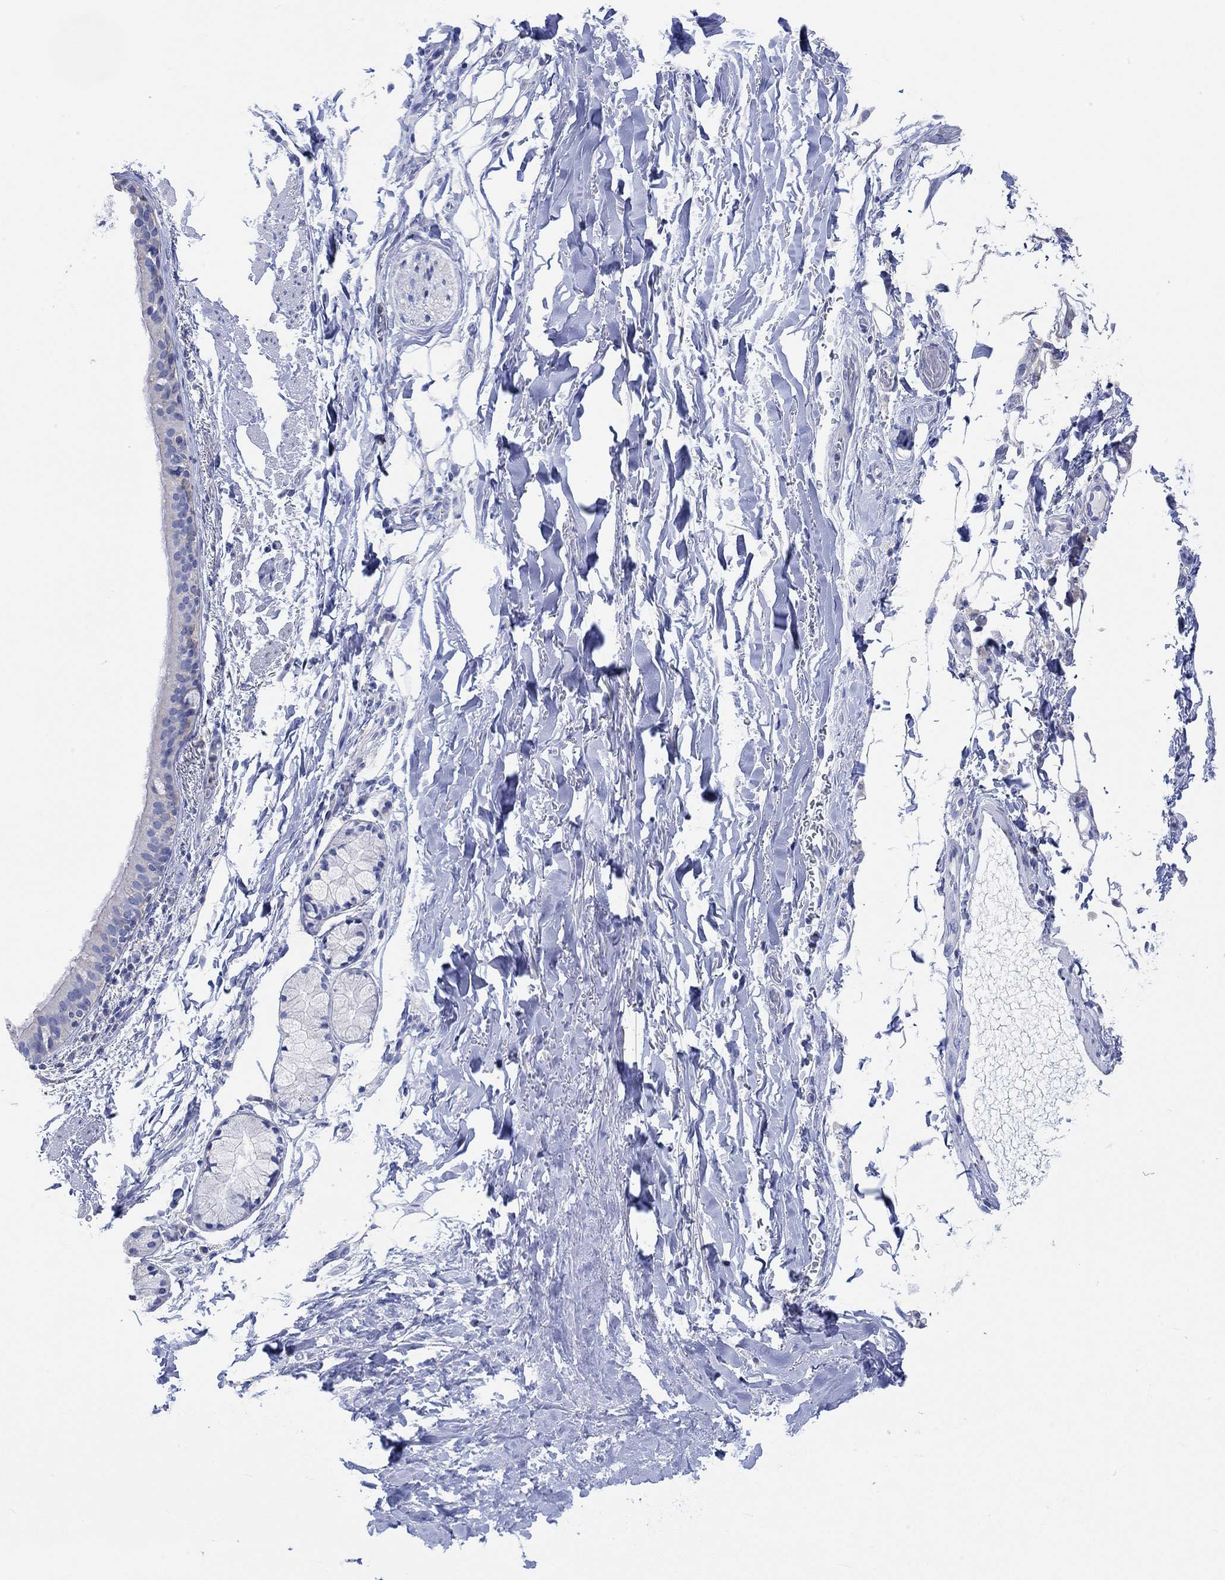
{"staining": {"intensity": "negative", "quantity": "none", "location": "none"}, "tissue": "bronchus", "cell_type": "Respiratory epithelial cells", "image_type": "normal", "snomed": [{"axis": "morphology", "description": "Normal tissue, NOS"}, {"axis": "morphology", "description": "Squamous cell carcinoma, NOS"}, {"axis": "topography", "description": "Bronchus"}, {"axis": "topography", "description": "Lung"}], "caption": "This is an immunohistochemistry (IHC) micrograph of normal human bronchus. There is no expression in respiratory epithelial cells.", "gene": "REEP6", "patient": {"sex": "male", "age": 69}}